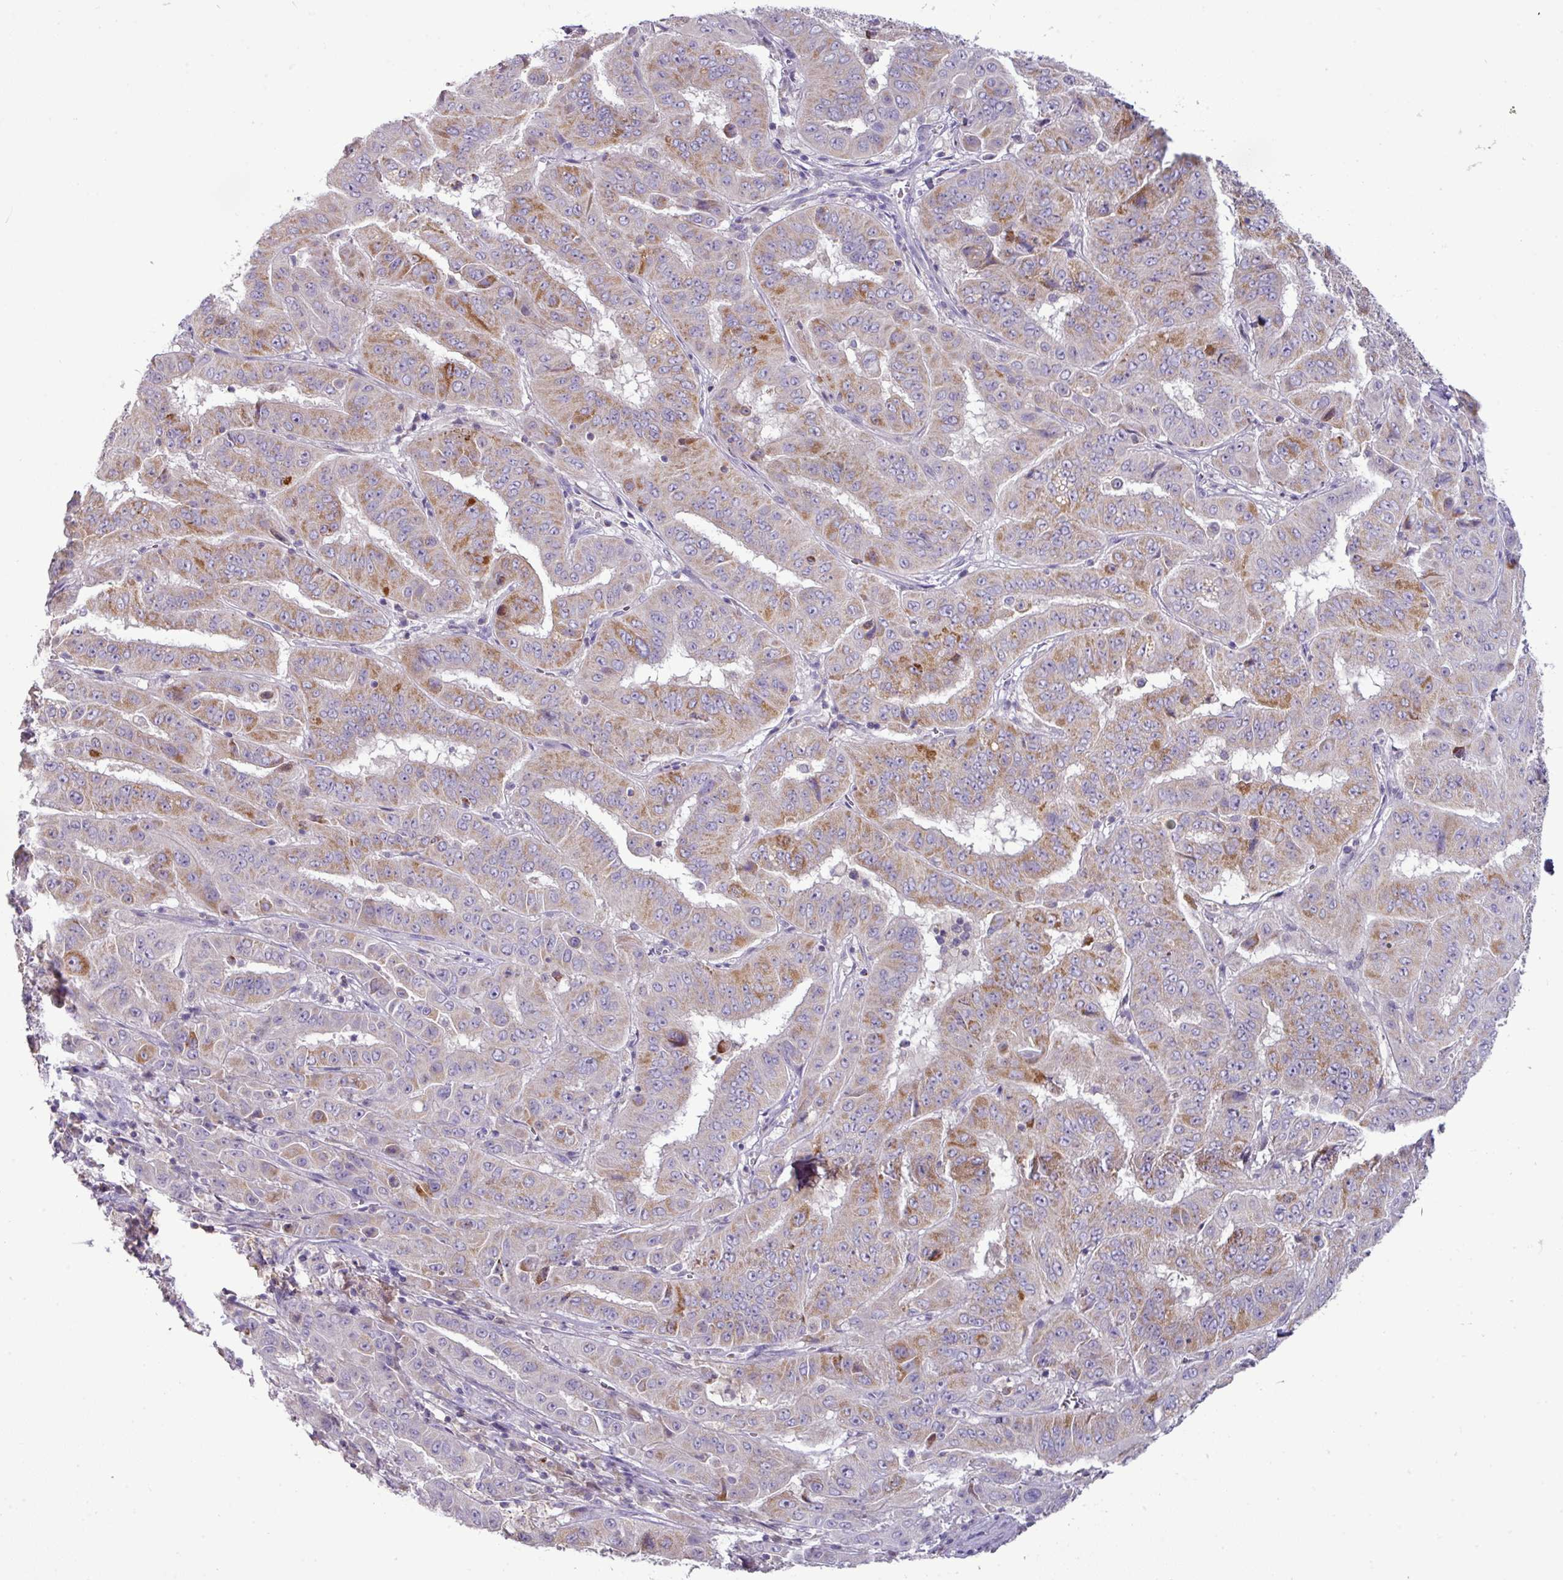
{"staining": {"intensity": "moderate", "quantity": "25%-75%", "location": "cytoplasmic/membranous"}, "tissue": "pancreatic cancer", "cell_type": "Tumor cells", "image_type": "cancer", "snomed": [{"axis": "morphology", "description": "Adenocarcinoma, NOS"}, {"axis": "topography", "description": "Pancreas"}], "caption": "Immunohistochemistry photomicrograph of neoplastic tissue: human pancreatic adenocarcinoma stained using immunohistochemistry (IHC) reveals medium levels of moderate protein expression localized specifically in the cytoplasmic/membranous of tumor cells, appearing as a cytoplasmic/membranous brown color.", "gene": "TRAPPC1", "patient": {"sex": "male", "age": 63}}